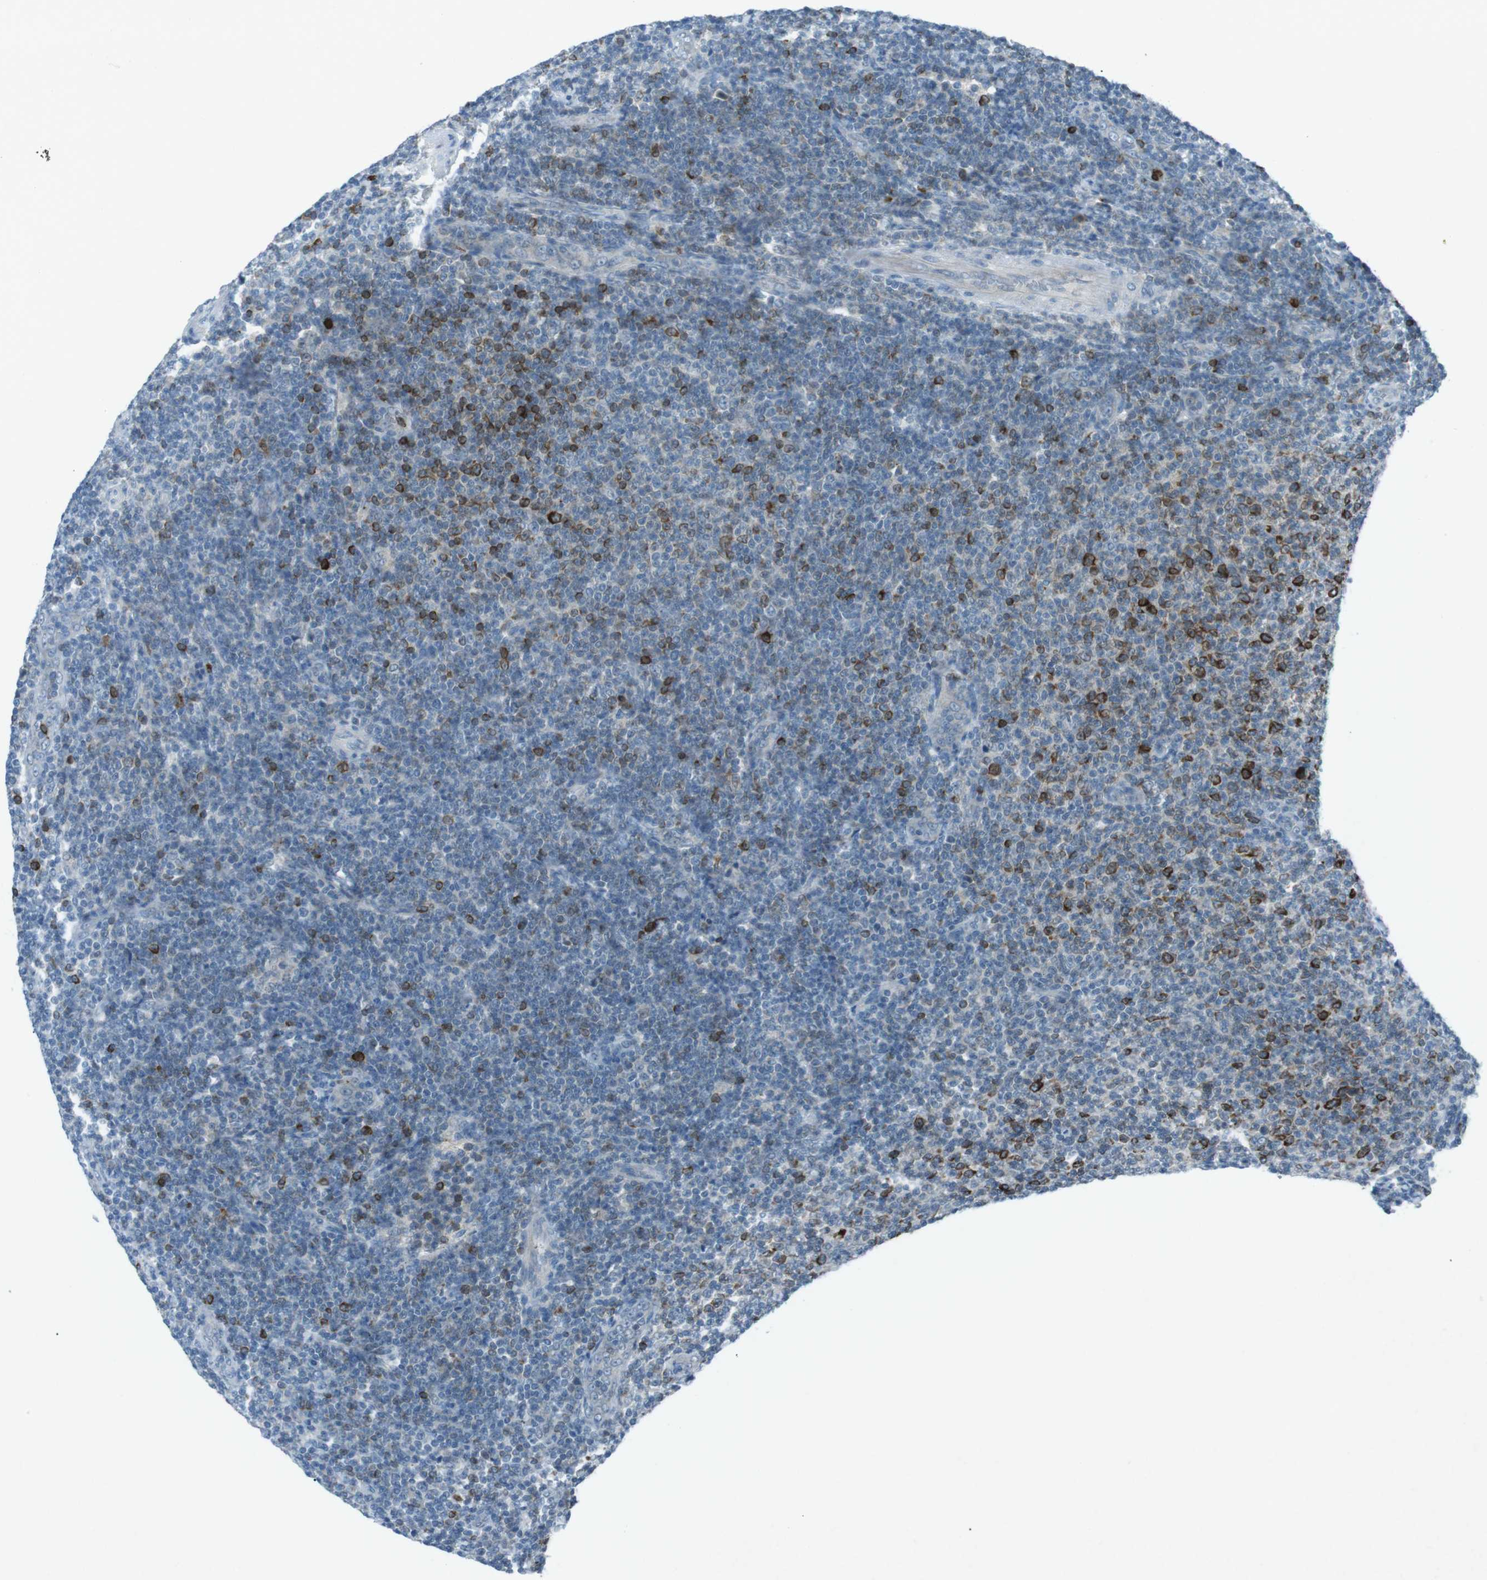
{"staining": {"intensity": "strong", "quantity": "25%-75%", "location": "cytoplasmic/membranous"}, "tissue": "lymphoma", "cell_type": "Tumor cells", "image_type": "cancer", "snomed": [{"axis": "morphology", "description": "Malignant lymphoma, non-Hodgkin's type, Low grade"}, {"axis": "topography", "description": "Lymph node"}], "caption": "Human low-grade malignant lymphoma, non-Hodgkin's type stained for a protein (brown) exhibits strong cytoplasmic/membranous positive positivity in approximately 25%-75% of tumor cells.", "gene": "FCRLA", "patient": {"sex": "male", "age": 66}}